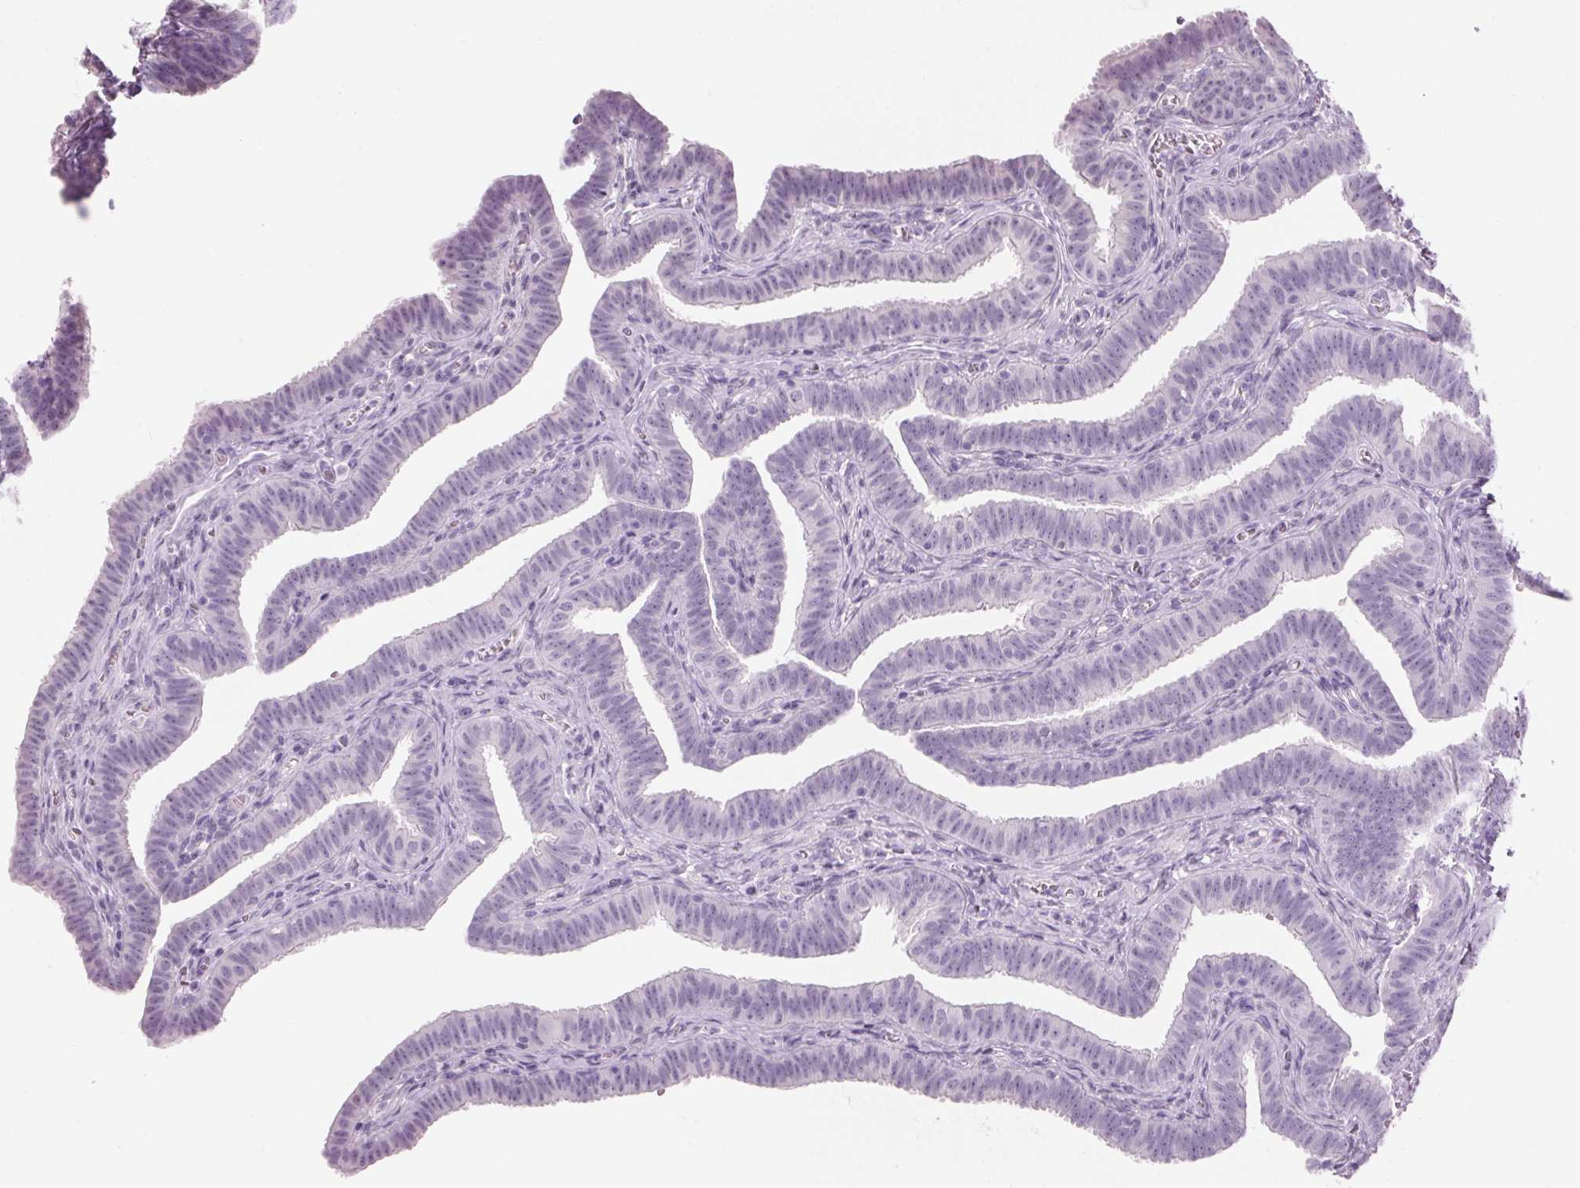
{"staining": {"intensity": "negative", "quantity": "none", "location": "none"}, "tissue": "fallopian tube", "cell_type": "Glandular cells", "image_type": "normal", "snomed": [{"axis": "morphology", "description": "Normal tissue, NOS"}, {"axis": "topography", "description": "Fallopian tube"}], "caption": "Human fallopian tube stained for a protein using immunohistochemistry (IHC) demonstrates no staining in glandular cells.", "gene": "ADAM20", "patient": {"sex": "female", "age": 25}}